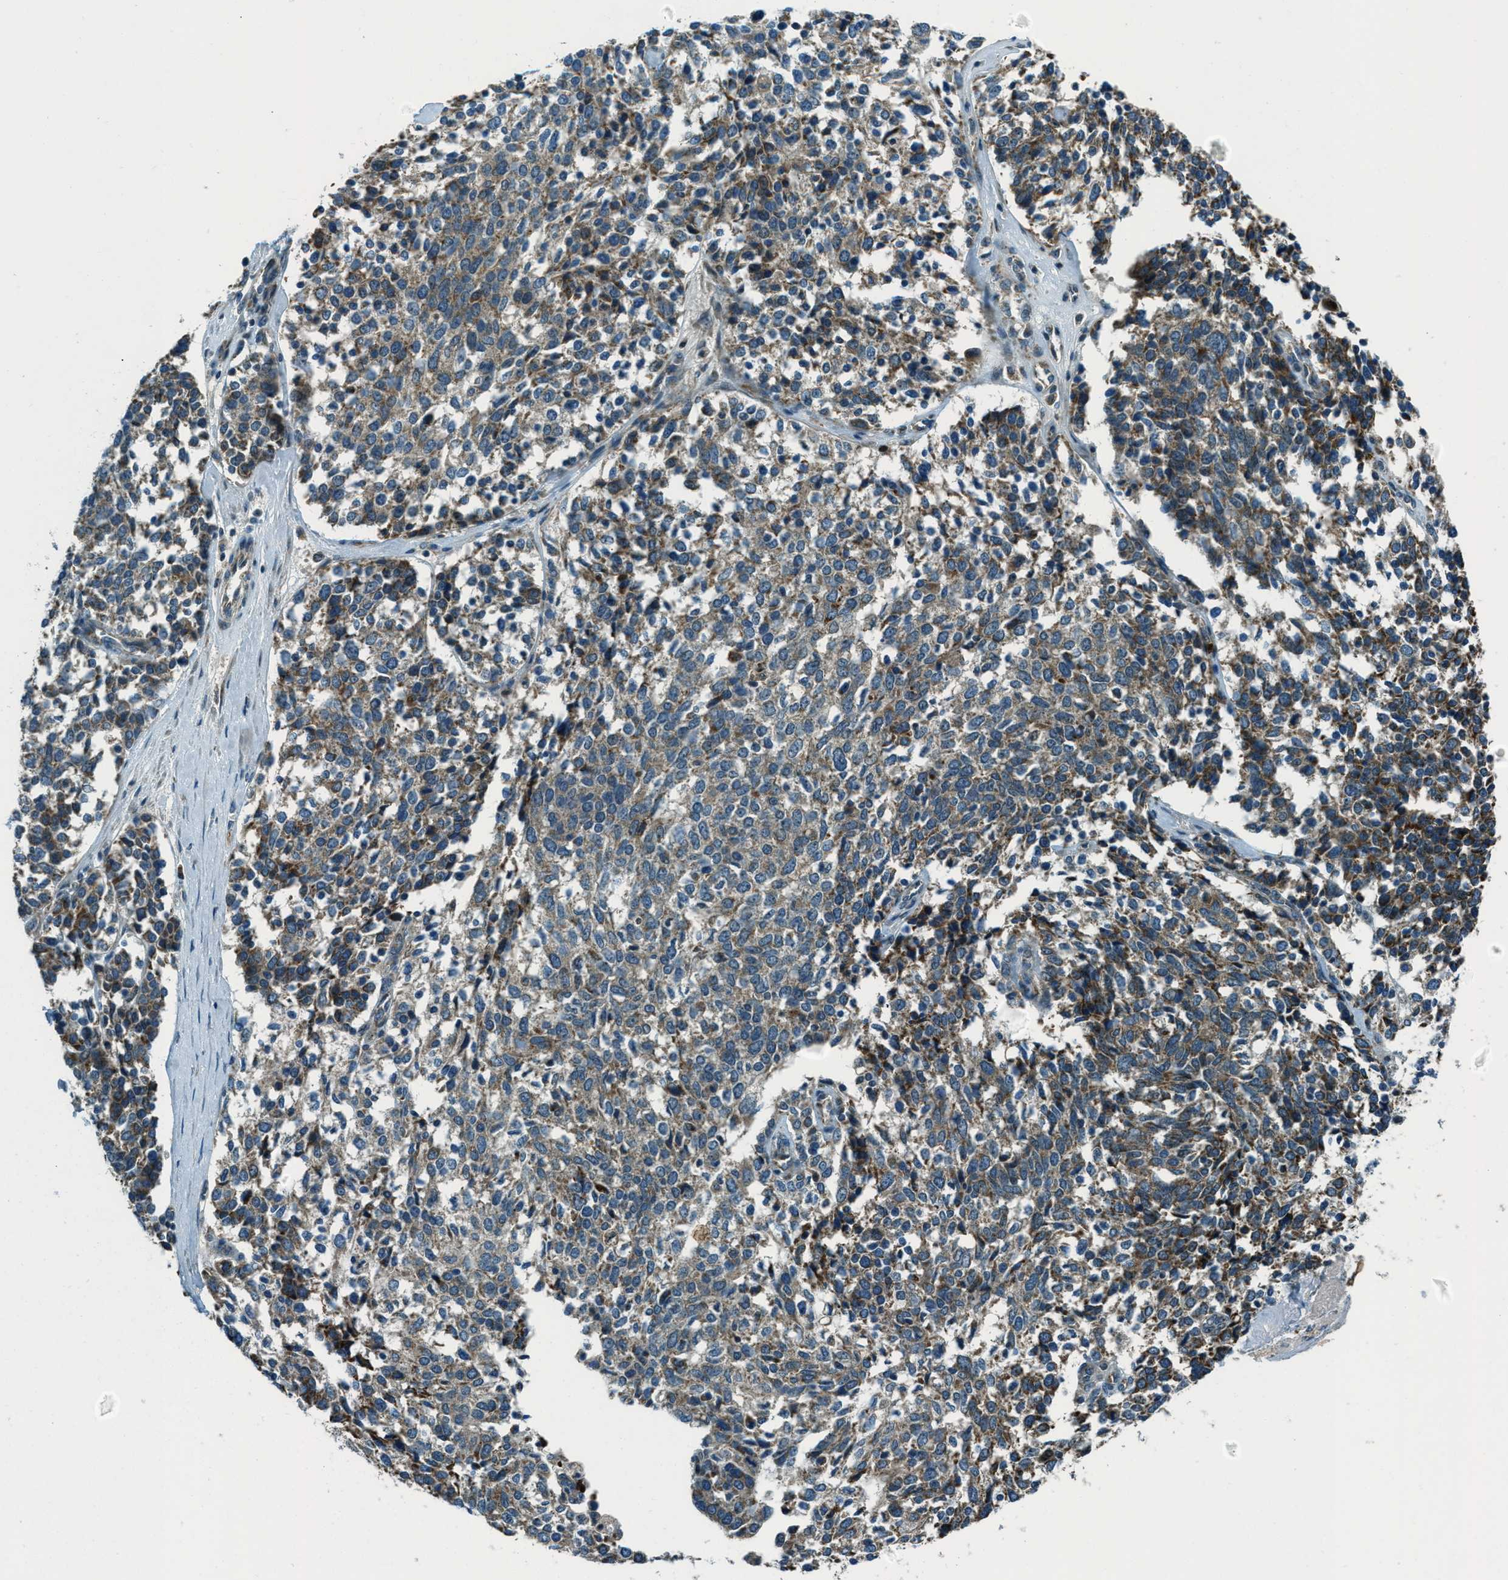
{"staining": {"intensity": "moderate", "quantity": ">75%", "location": "cytoplasmic/membranous"}, "tissue": "ovarian cancer", "cell_type": "Tumor cells", "image_type": "cancer", "snomed": [{"axis": "morphology", "description": "Cystadenocarcinoma, serous, NOS"}, {"axis": "topography", "description": "Ovary"}], "caption": "Protein staining of ovarian cancer tissue displays moderate cytoplasmic/membranous staining in approximately >75% of tumor cells. (Stains: DAB in brown, nuclei in blue, Microscopy: brightfield microscopy at high magnification).", "gene": "FAR1", "patient": {"sex": "female", "age": 44}}